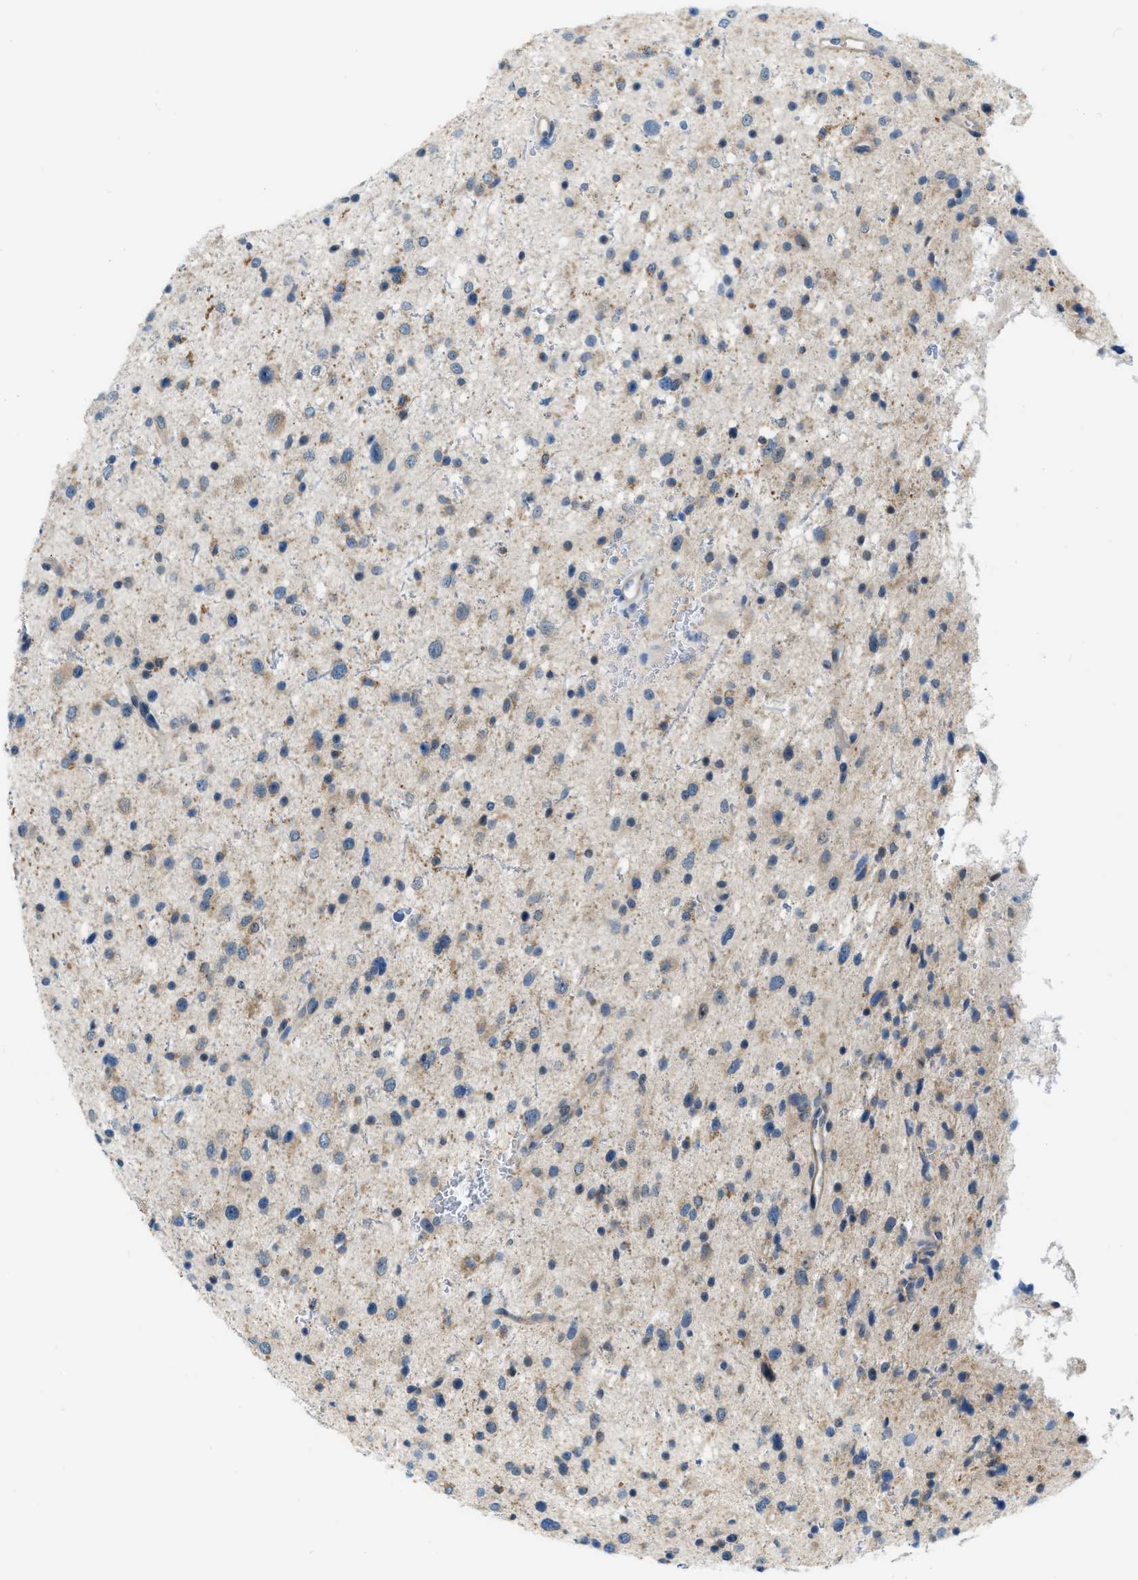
{"staining": {"intensity": "negative", "quantity": "none", "location": "none"}, "tissue": "glioma", "cell_type": "Tumor cells", "image_type": "cancer", "snomed": [{"axis": "morphology", "description": "Glioma, malignant, Low grade"}, {"axis": "topography", "description": "Brain"}], "caption": "Tumor cells are negative for brown protein staining in malignant glioma (low-grade).", "gene": "PHRF1", "patient": {"sex": "female", "age": 37}}